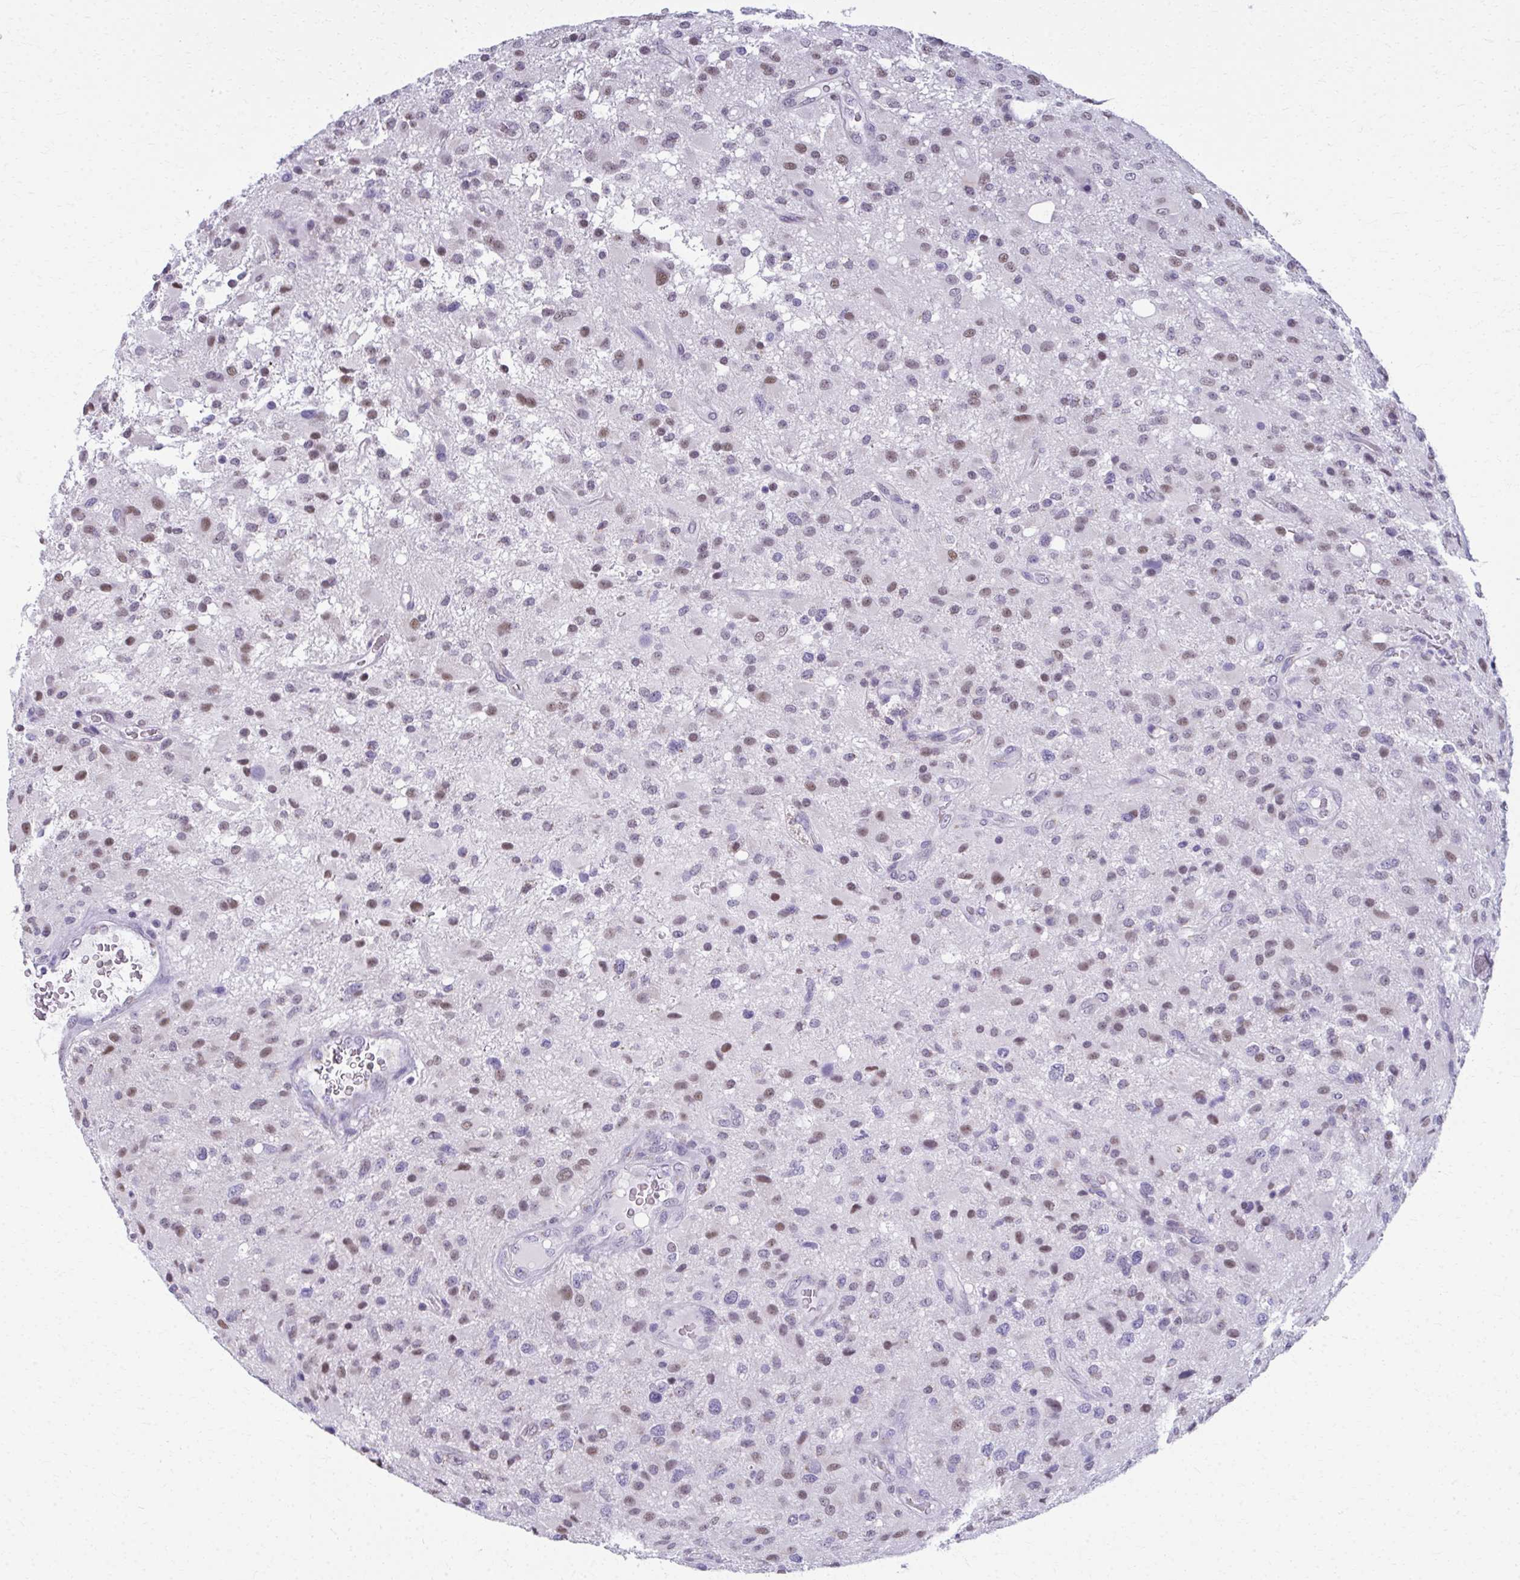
{"staining": {"intensity": "moderate", "quantity": "25%-75%", "location": "nuclear"}, "tissue": "glioma", "cell_type": "Tumor cells", "image_type": "cancer", "snomed": [{"axis": "morphology", "description": "Glioma, malignant, High grade"}, {"axis": "topography", "description": "Brain"}], "caption": "Moderate nuclear protein staining is identified in about 25%-75% of tumor cells in glioma.", "gene": "SCLY", "patient": {"sex": "male", "age": 53}}